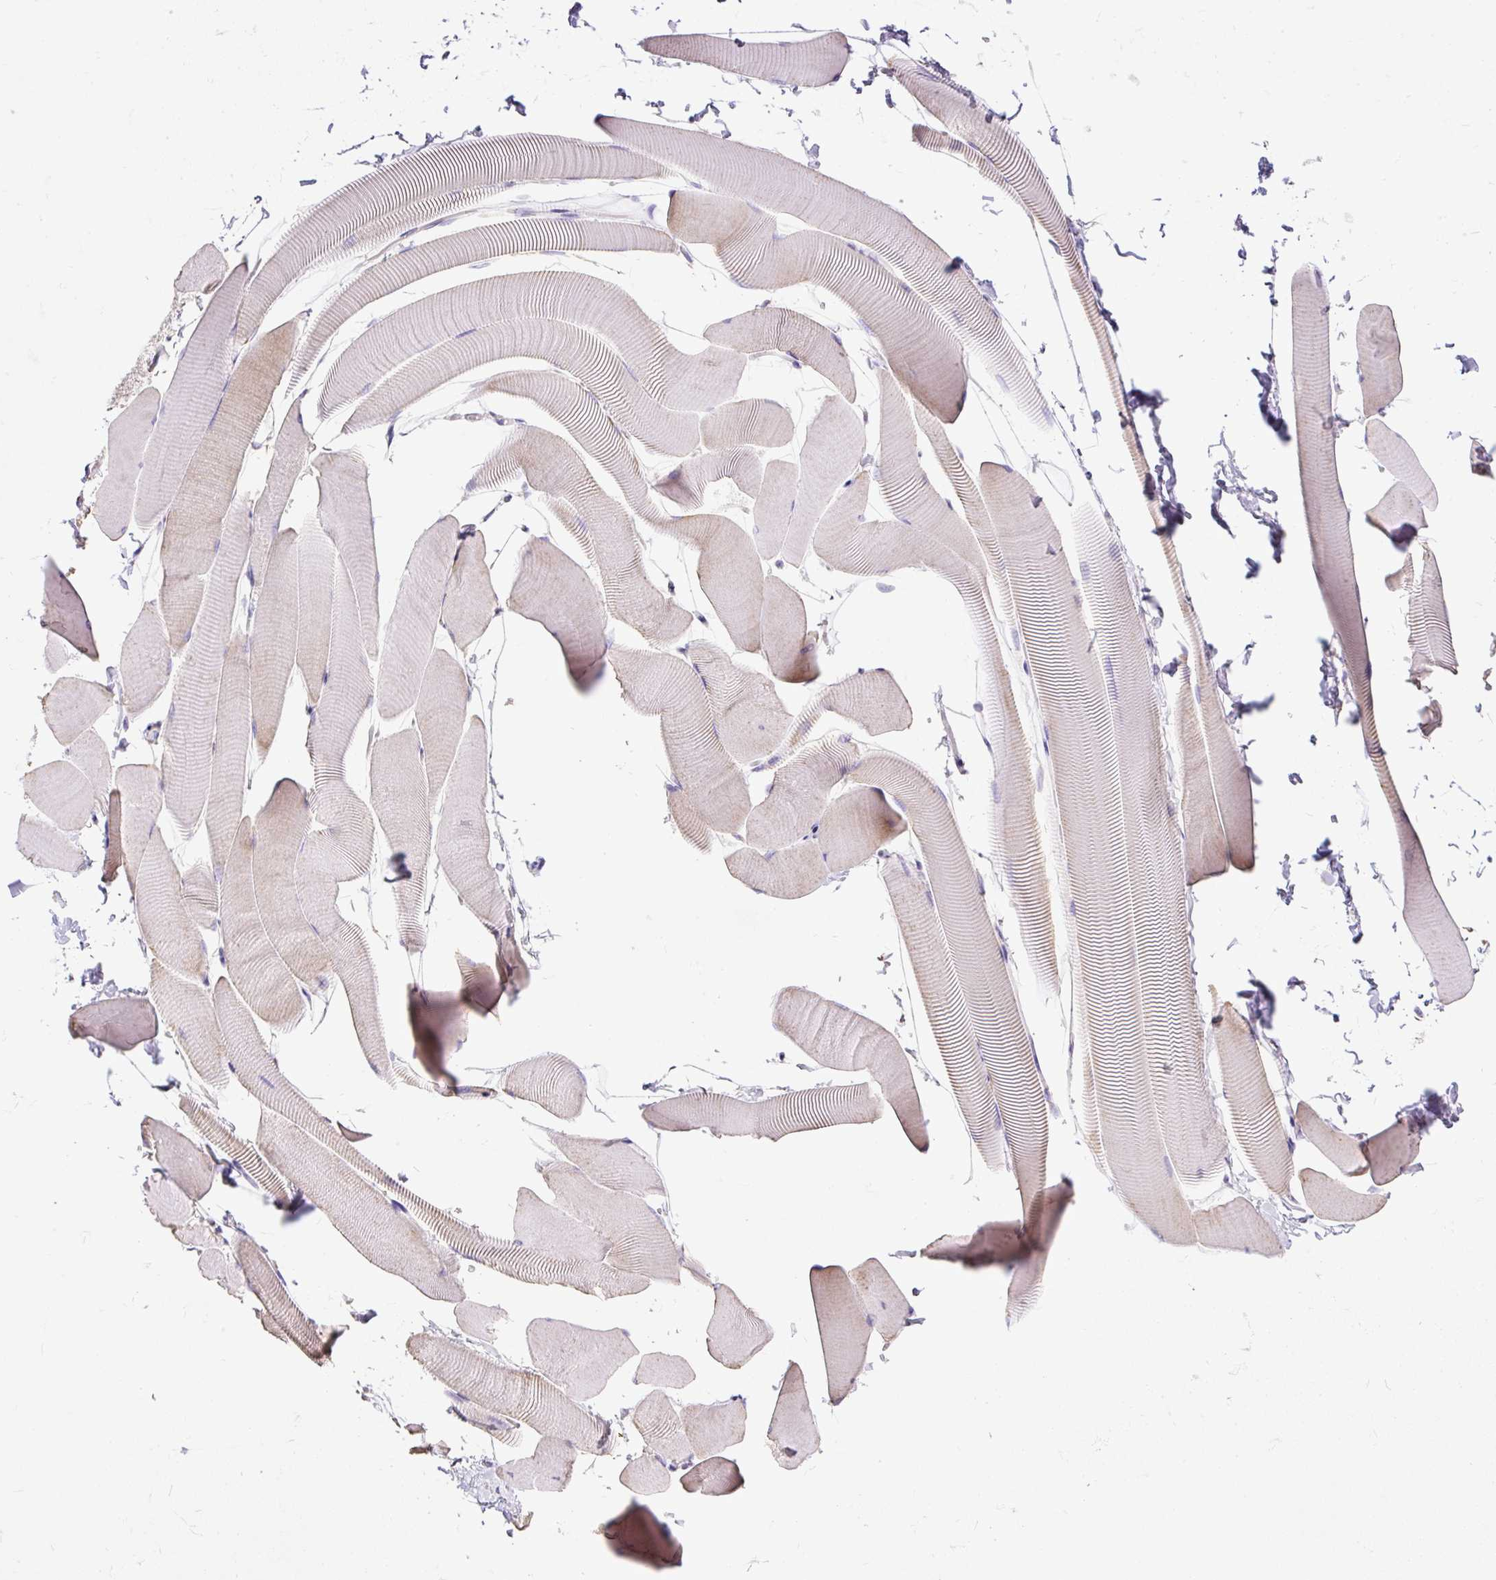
{"staining": {"intensity": "negative", "quantity": "none", "location": "none"}, "tissue": "skeletal muscle", "cell_type": "Myocytes", "image_type": "normal", "snomed": [{"axis": "morphology", "description": "Normal tissue, NOS"}, {"axis": "topography", "description": "Skeletal muscle"}], "caption": "Myocytes are negative for brown protein staining in unremarkable skeletal muscle. (Immunohistochemistry, brightfield microscopy, high magnification).", "gene": "GBX1", "patient": {"sex": "male", "age": 25}}